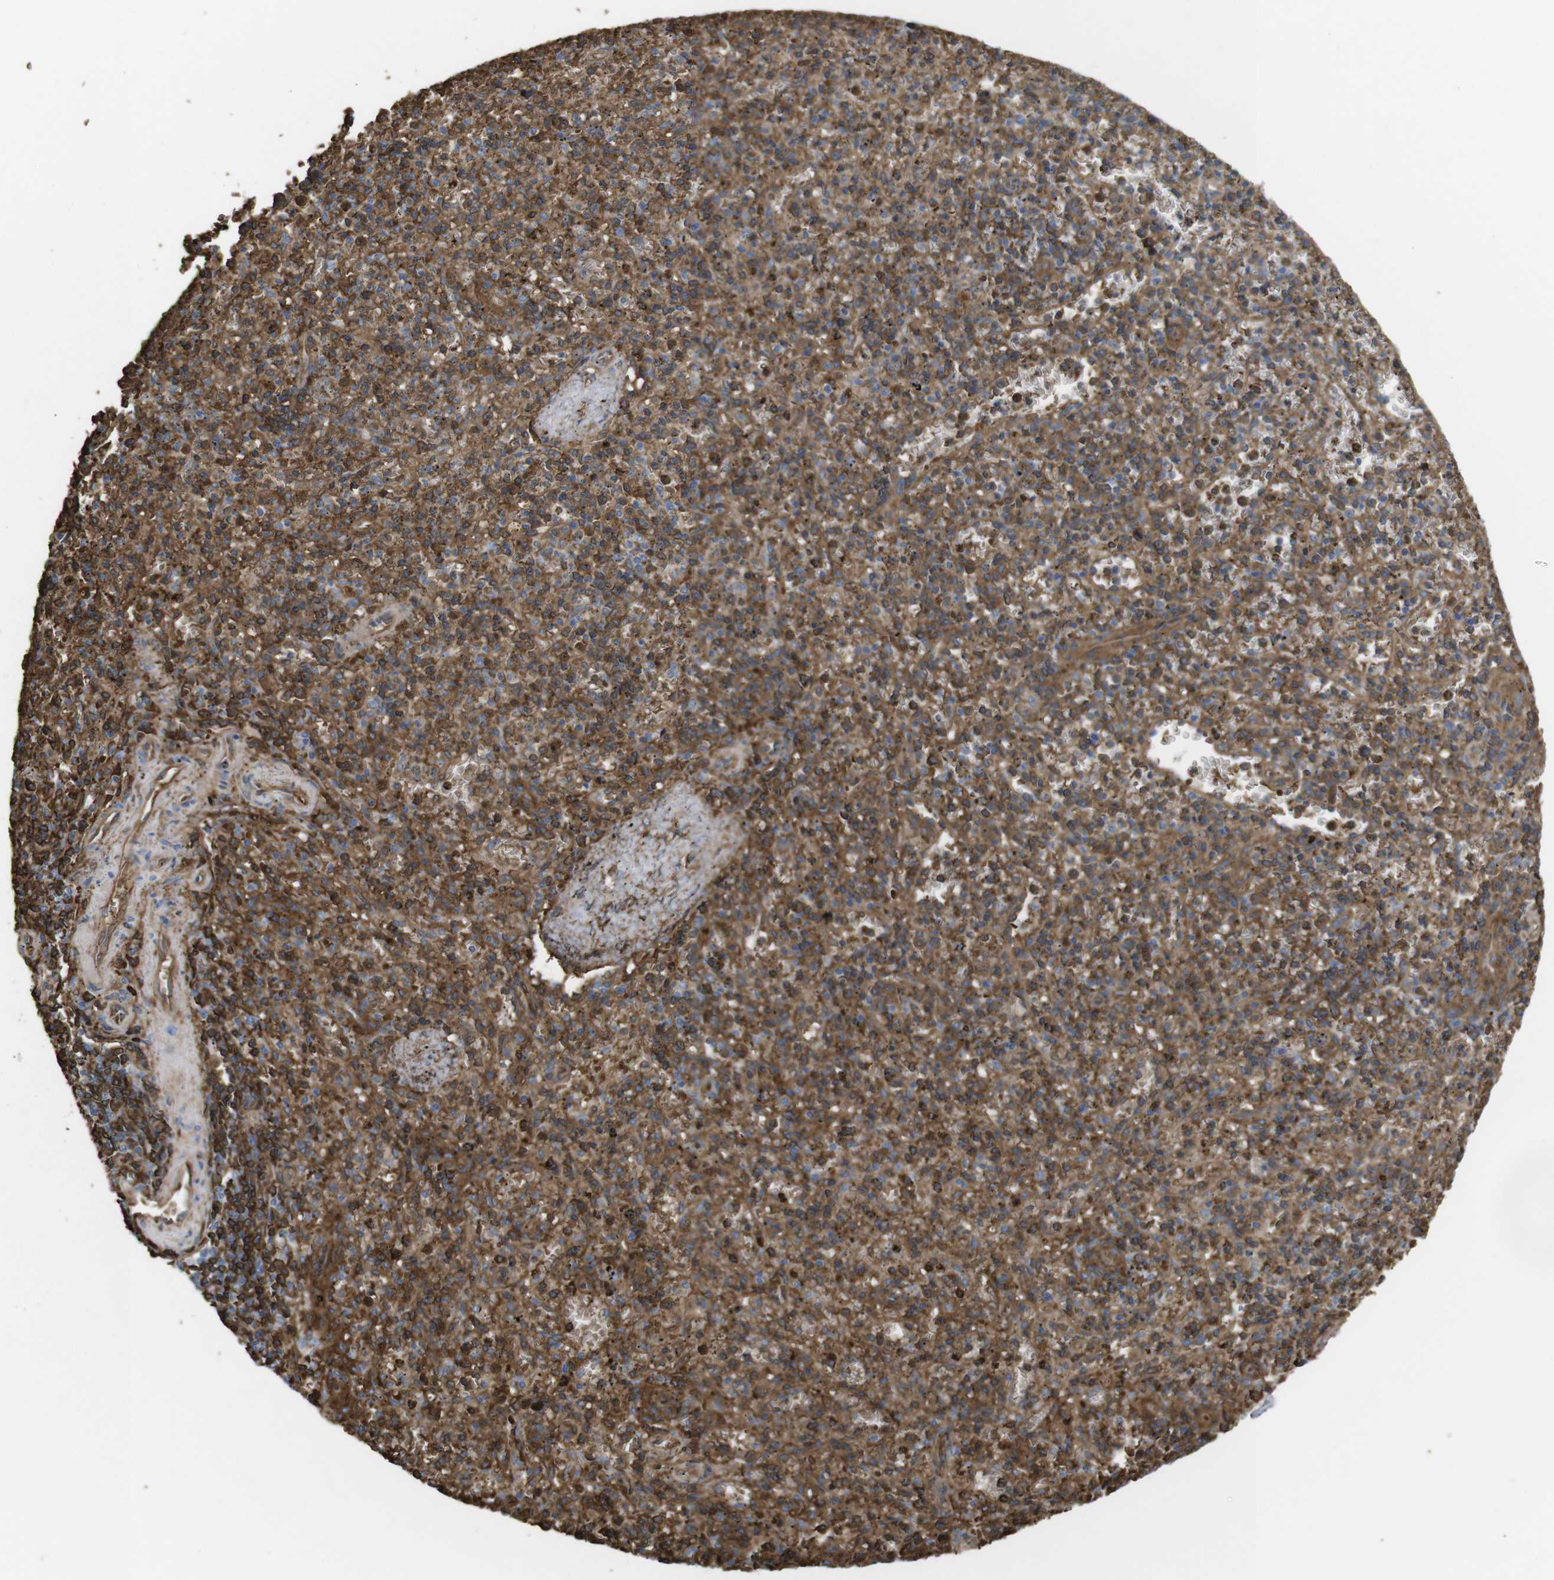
{"staining": {"intensity": "moderate", "quantity": ">75%", "location": "cytoplasmic/membranous"}, "tissue": "spleen", "cell_type": "Cells in red pulp", "image_type": "normal", "snomed": [{"axis": "morphology", "description": "Normal tissue, NOS"}, {"axis": "topography", "description": "Spleen"}], "caption": "Unremarkable spleen was stained to show a protein in brown. There is medium levels of moderate cytoplasmic/membranous staining in approximately >75% of cells in red pulp.", "gene": "CYBRD1", "patient": {"sex": "male", "age": 72}}